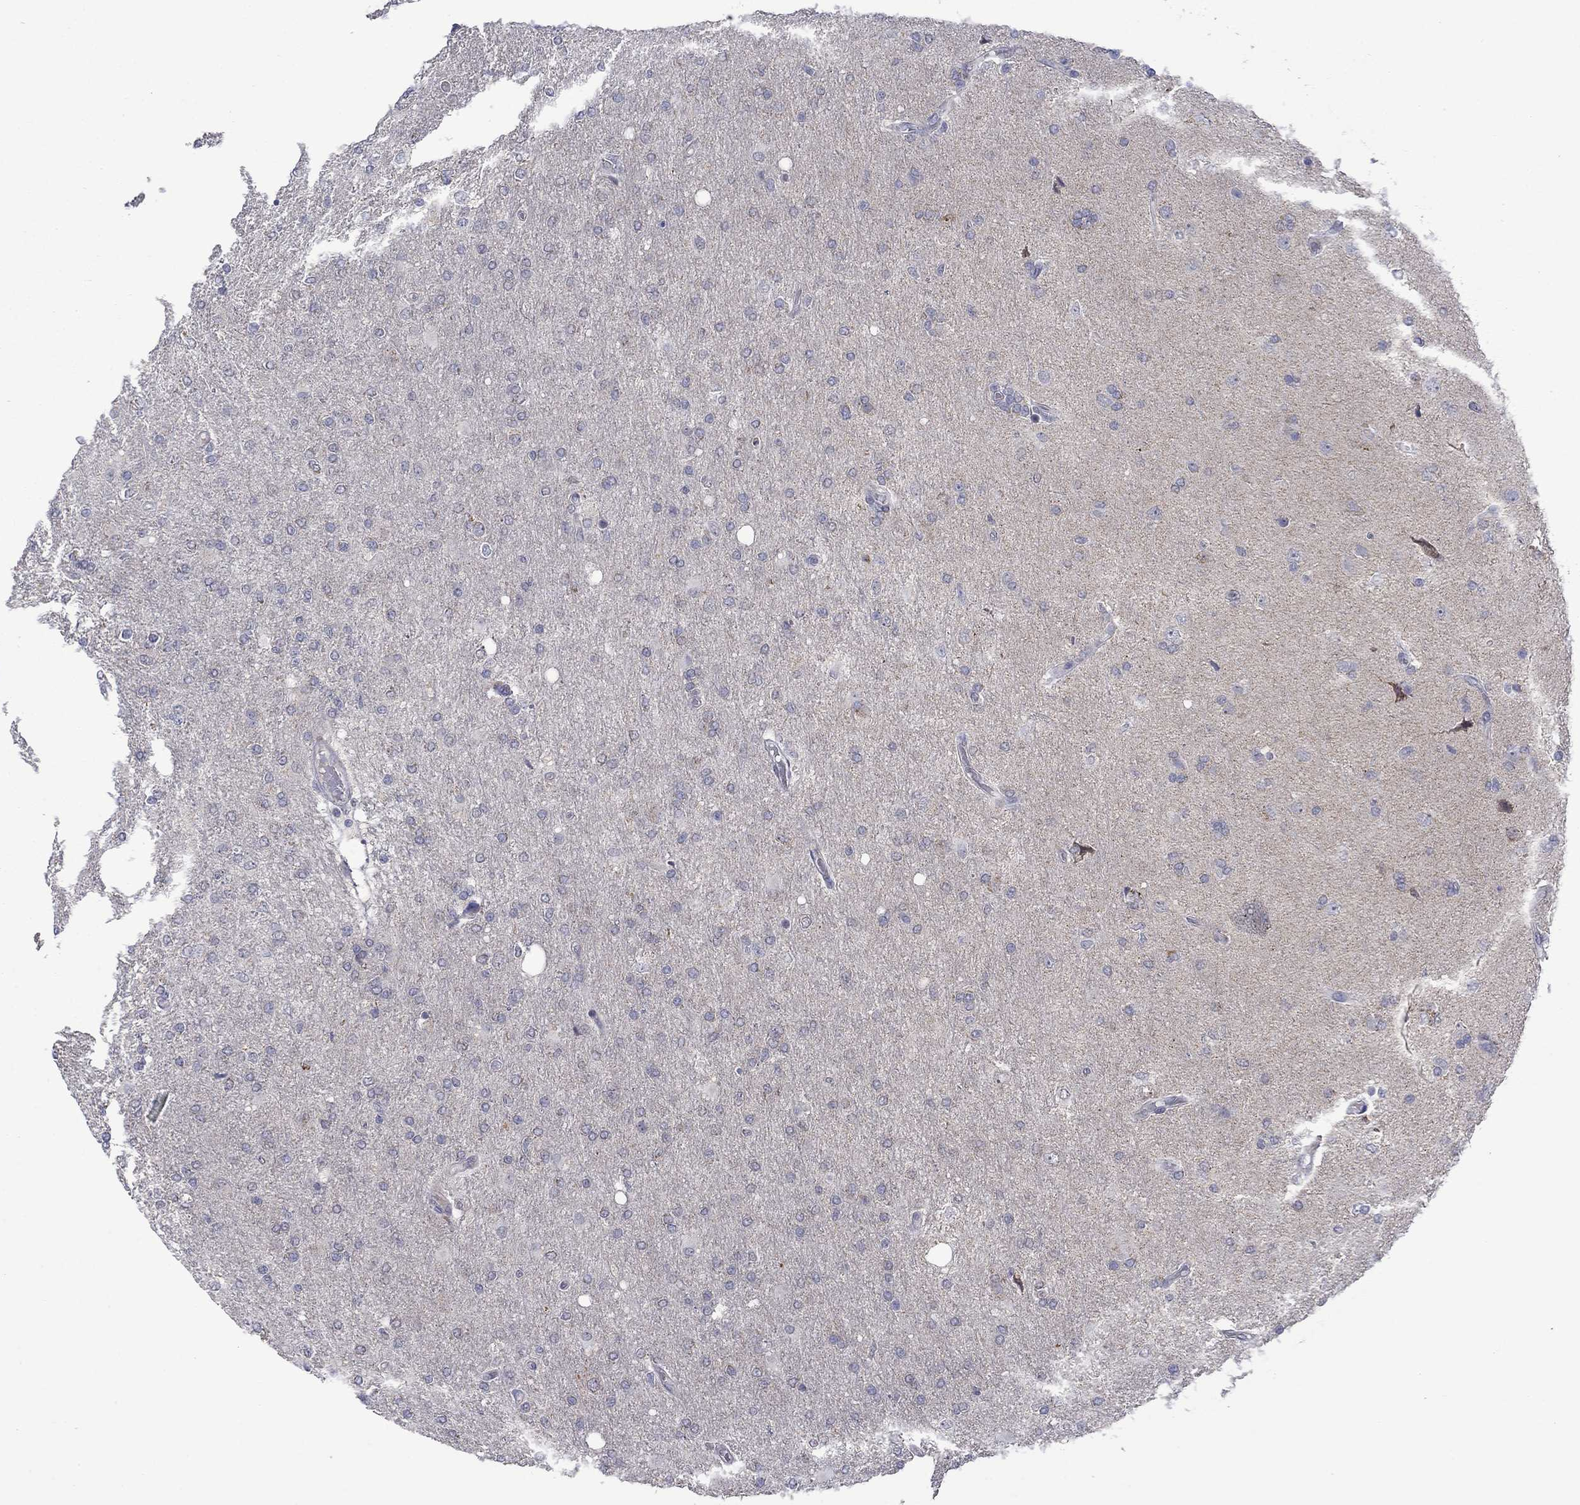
{"staining": {"intensity": "negative", "quantity": "none", "location": "none"}, "tissue": "glioma", "cell_type": "Tumor cells", "image_type": "cancer", "snomed": [{"axis": "morphology", "description": "Glioma, malignant, High grade"}, {"axis": "topography", "description": "Cerebral cortex"}], "caption": "Tumor cells show no significant protein expression in malignant glioma (high-grade).", "gene": "KCNJ16", "patient": {"sex": "male", "age": 70}}